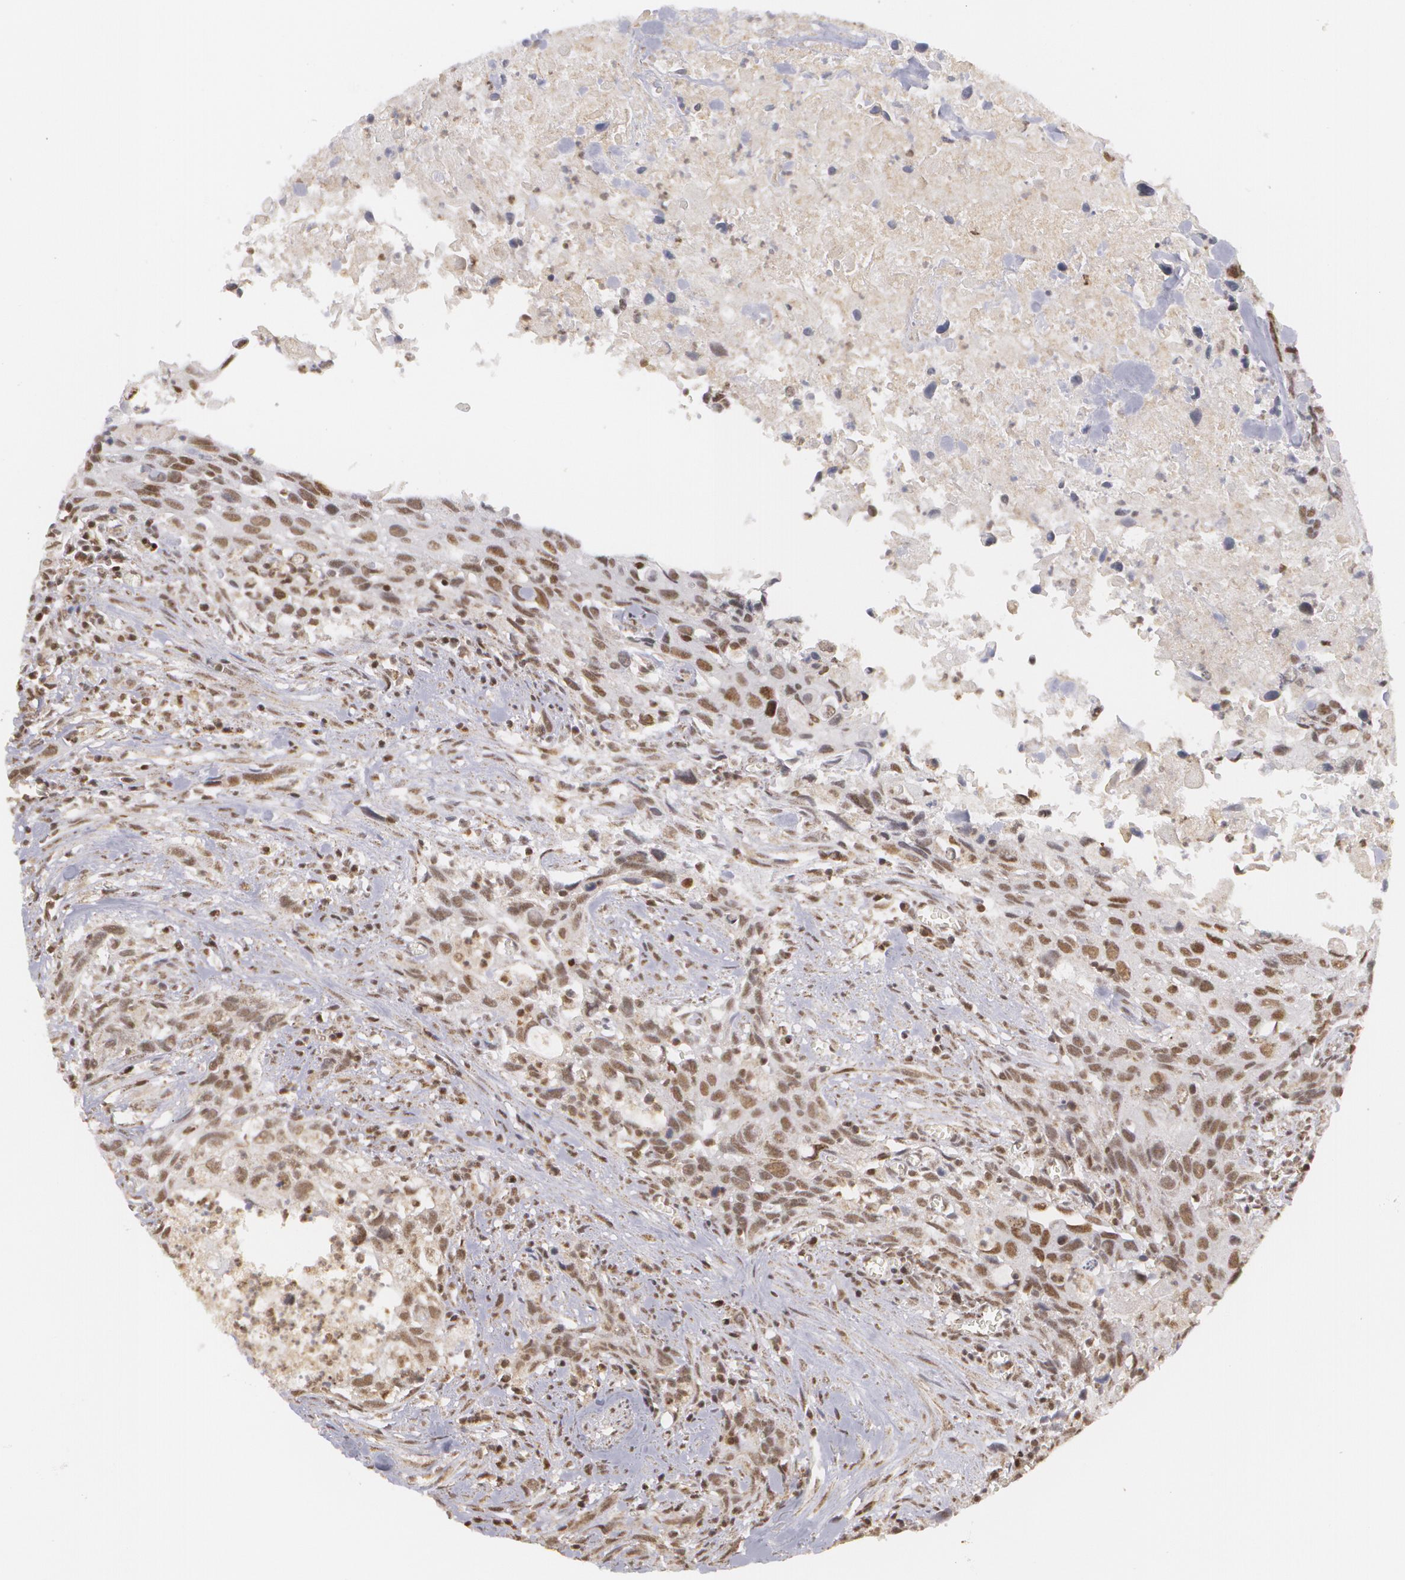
{"staining": {"intensity": "moderate", "quantity": ">75%", "location": "nuclear"}, "tissue": "urothelial cancer", "cell_type": "Tumor cells", "image_type": "cancer", "snomed": [{"axis": "morphology", "description": "Urothelial carcinoma, High grade"}, {"axis": "topography", "description": "Urinary bladder"}], "caption": "The immunohistochemical stain shows moderate nuclear expression in tumor cells of urothelial cancer tissue.", "gene": "MXD1", "patient": {"sex": "male", "age": 71}}